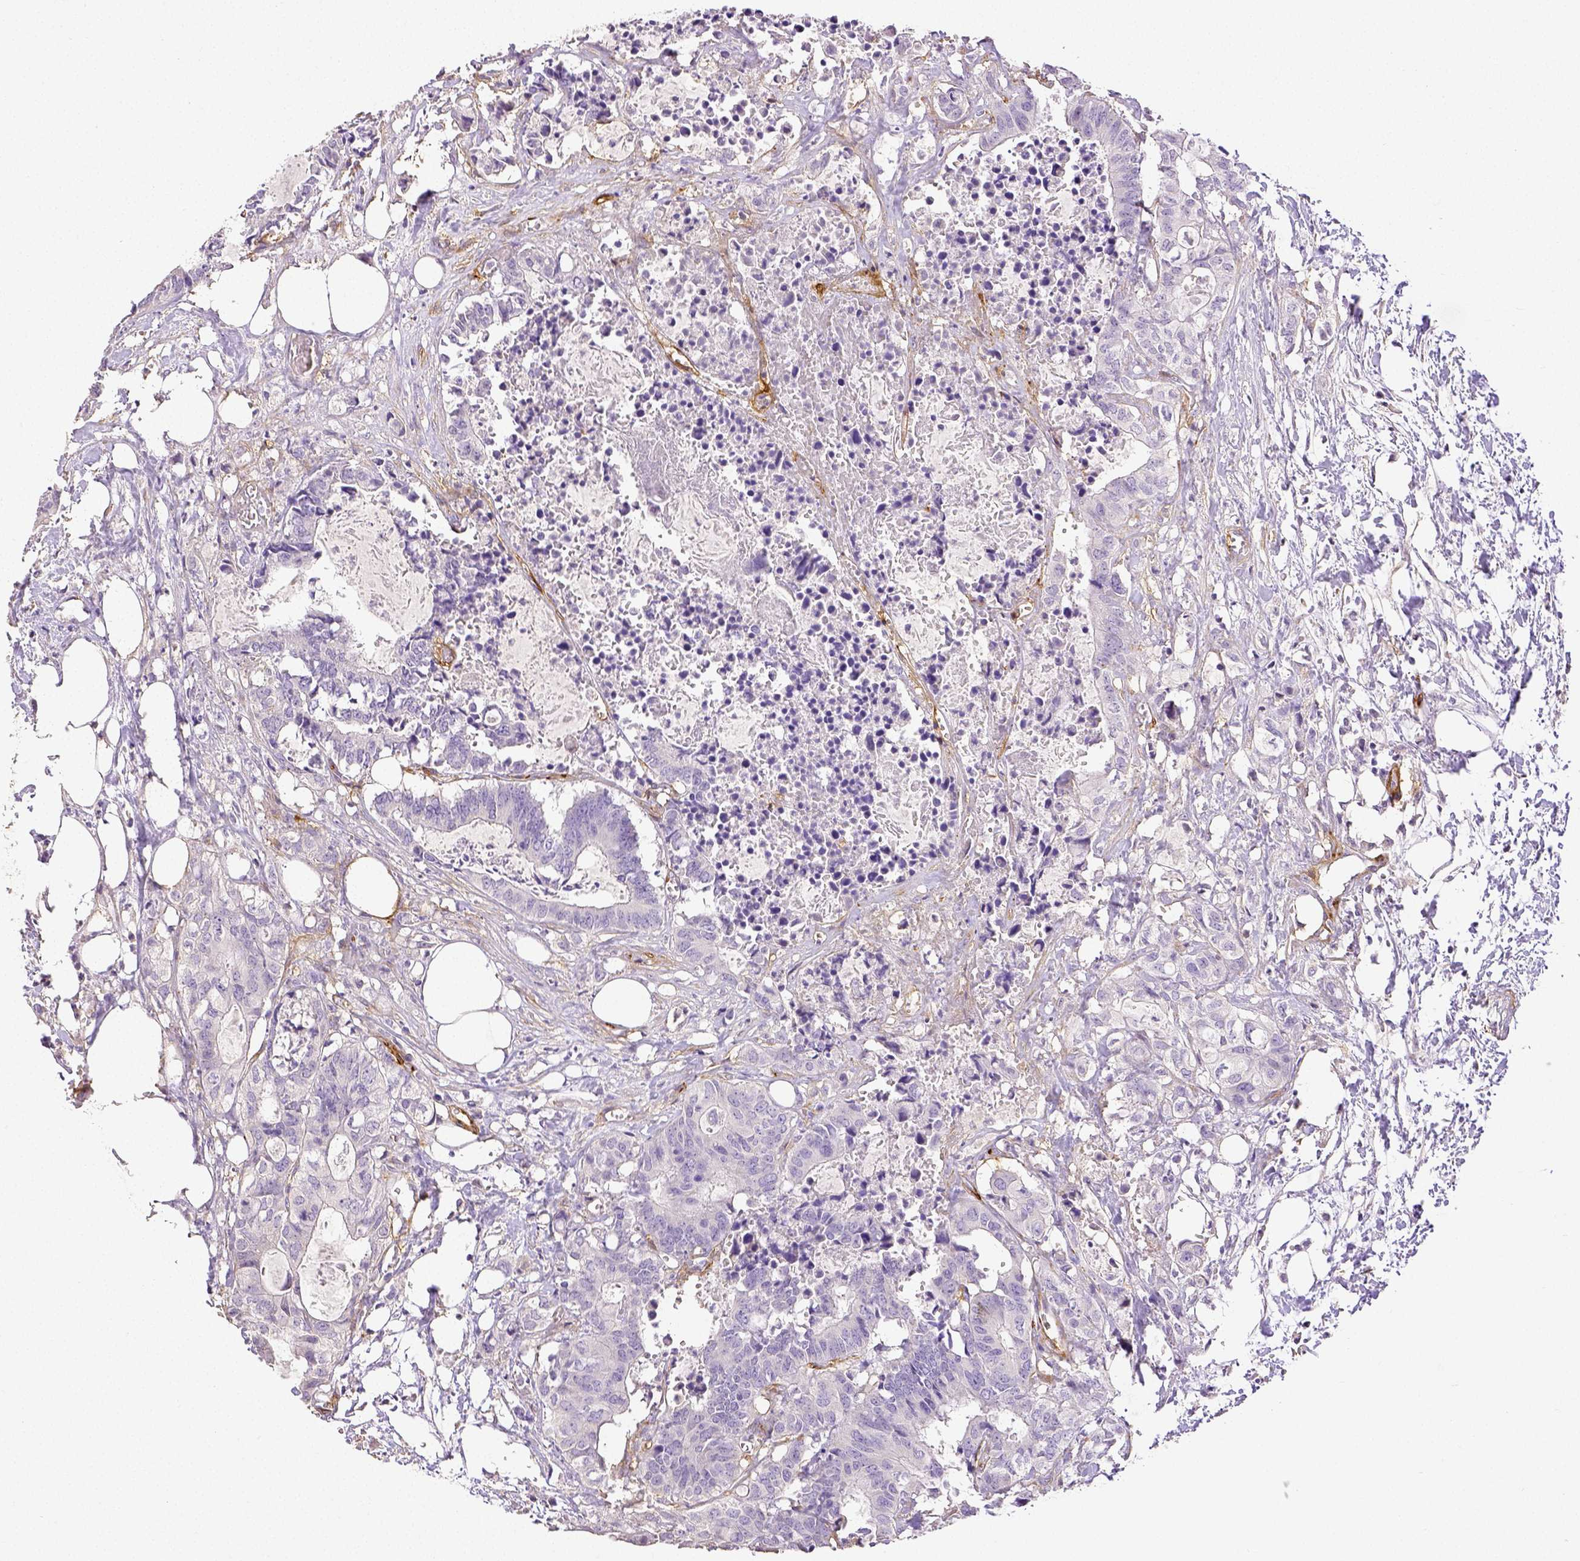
{"staining": {"intensity": "negative", "quantity": "none", "location": "none"}, "tissue": "colorectal cancer", "cell_type": "Tumor cells", "image_type": "cancer", "snomed": [{"axis": "morphology", "description": "Adenocarcinoma, NOS"}, {"axis": "topography", "description": "Colon"}, {"axis": "topography", "description": "Rectum"}], "caption": "Adenocarcinoma (colorectal) was stained to show a protein in brown. There is no significant expression in tumor cells.", "gene": "THY1", "patient": {"sex": "male", "age": 57}}